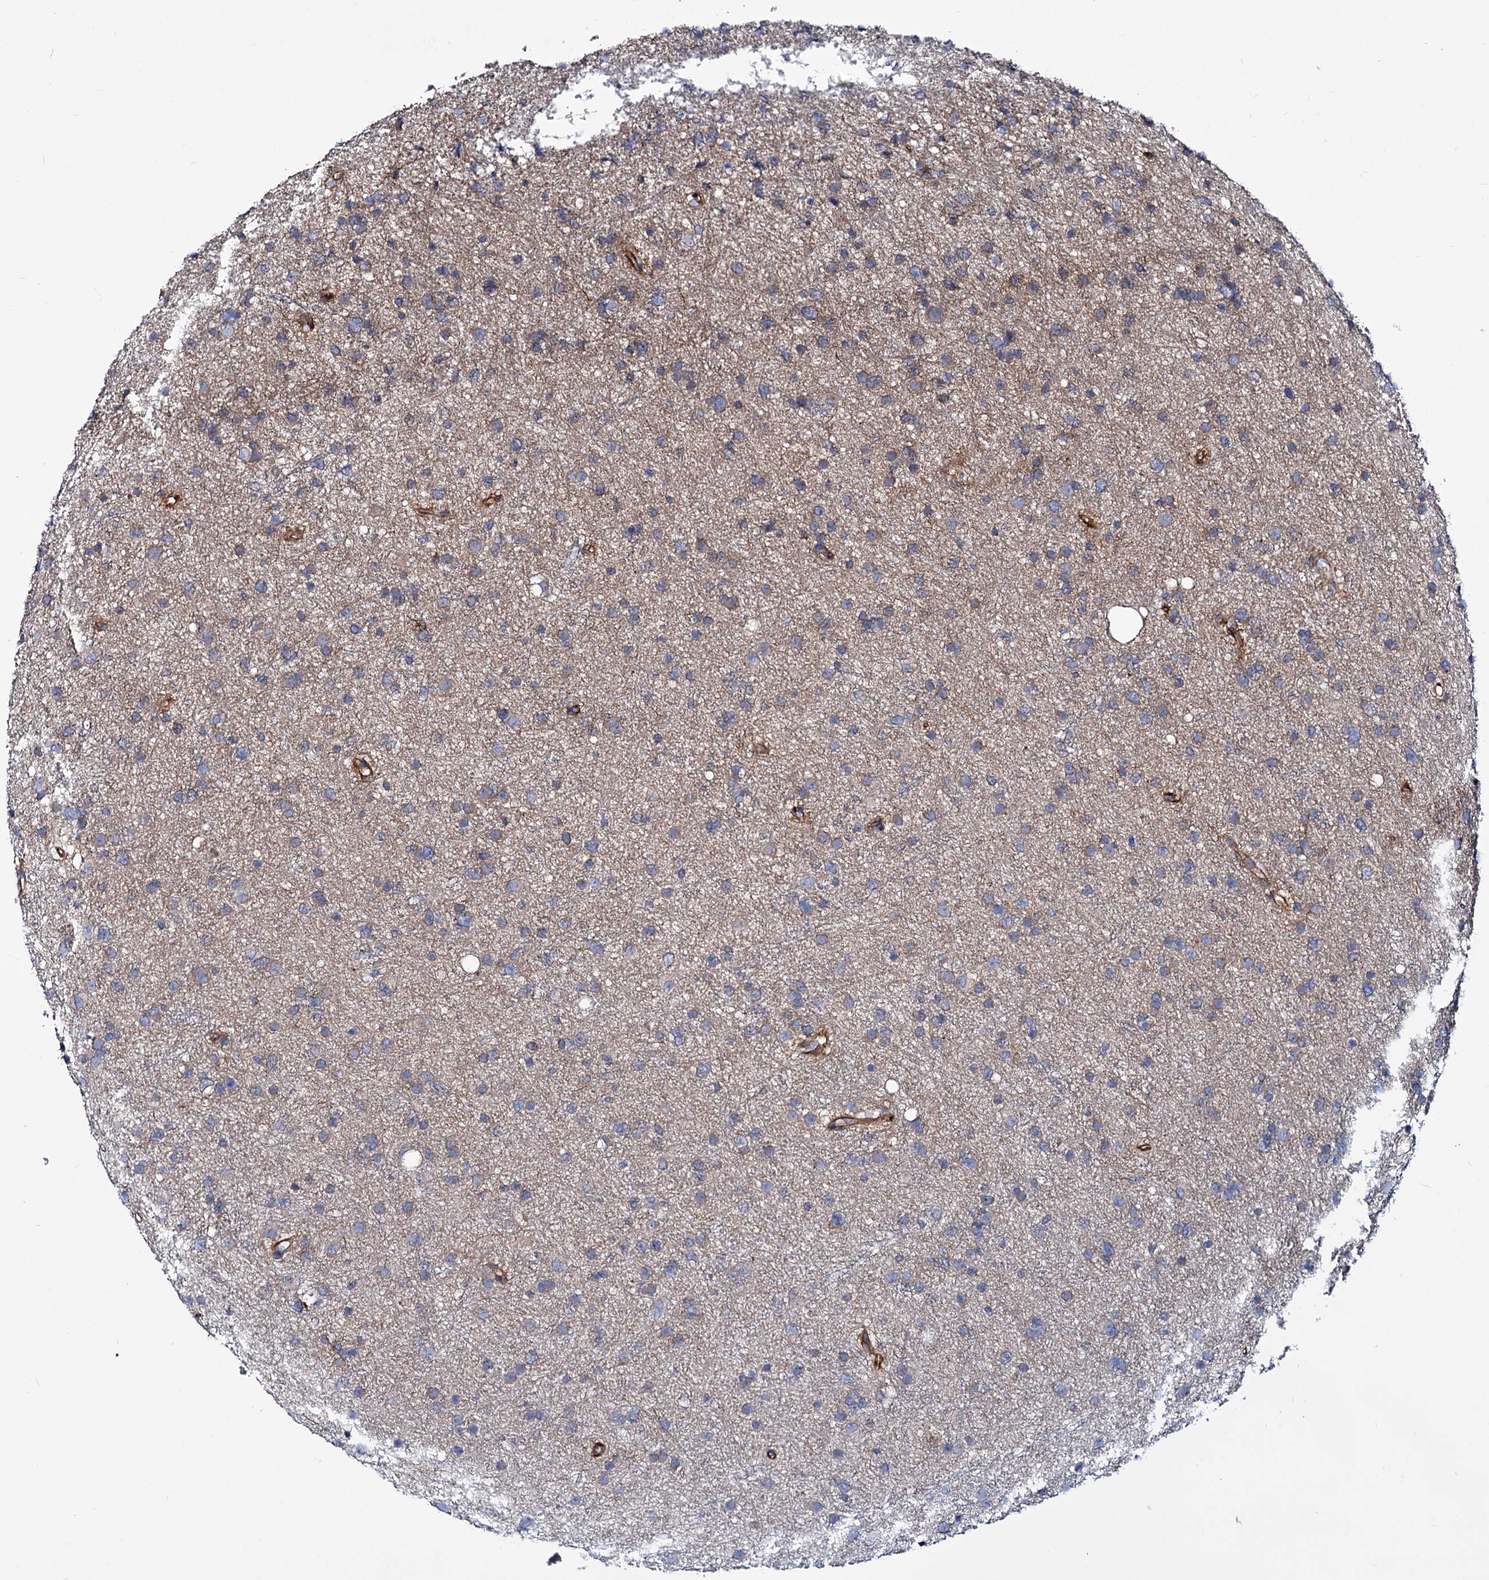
{"staining": {"intensity": "weak", "quantity": "25%-75%", "location": "cytoplasmic/membranous"}, "tissue": "glioma", "cell_type": "Tumor cells", "image_type": "cancer", "snomed": [{"axis": "morphology", "description": "Glioma, malignant, Low grade"}, {"axis": "topography", "description": "Cerebral cortex"}], "caption": "Human low-grade glioma (malignant) stained with a protein marker exhibits weak staining in tumor cells.", "gene": "AXL", "patient": {"sex": "female", "age": 39}}